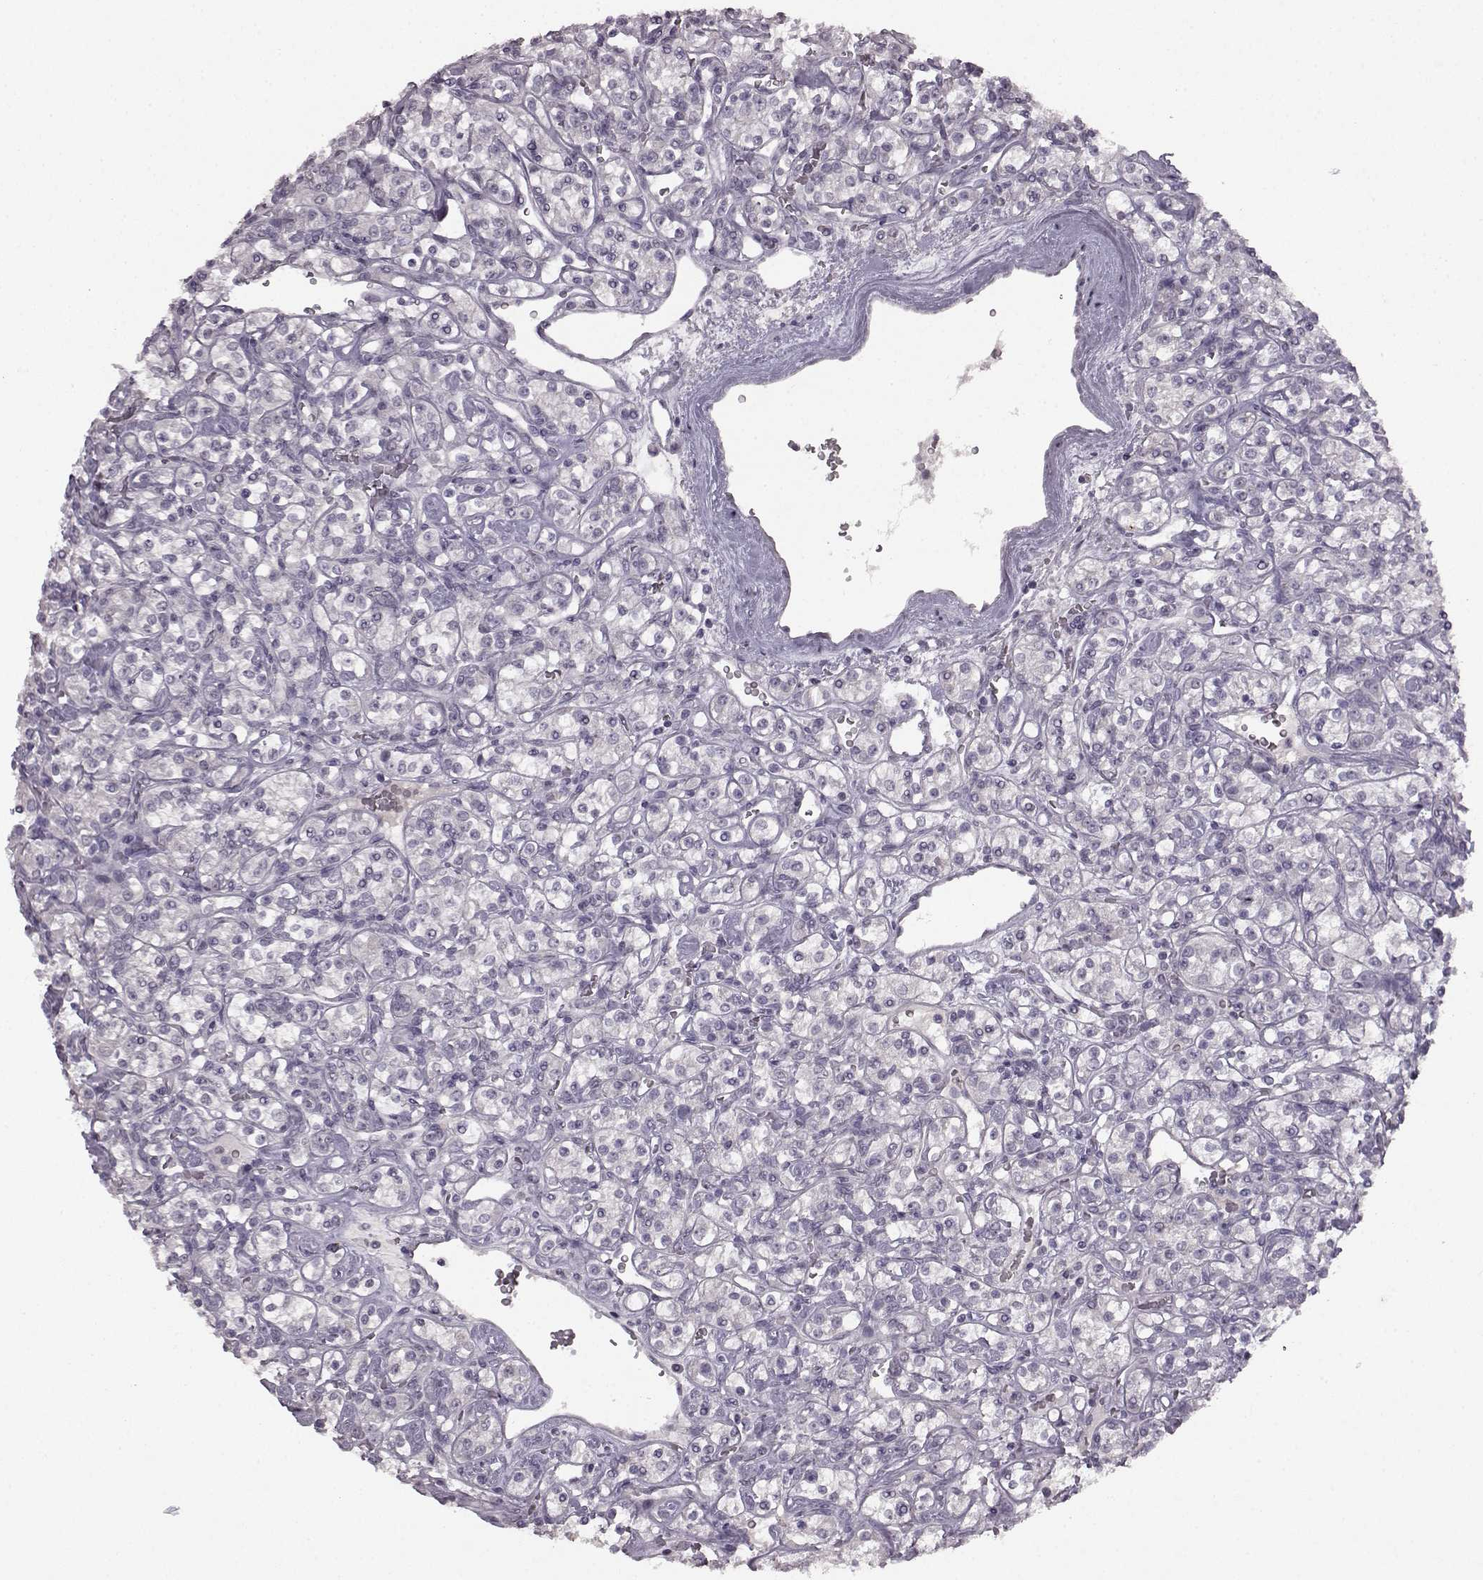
{"staining": {"intensity": "negative", "quantity": "none", "location": "none"}, "tissue": "renal cancer", "cell_type": "Tumor cells", "image_type": "cancer", "snomed": [{"axis": "morphology", "description": "Adenocarcinoma, NOS"}, {"axis": "topography", "description": "Kidney"}], "caption": "Immunohistochemical staining of renal cancer (adenocarcinoma) demonstrates no significant staining in tumor cells.", "gene": "LHB", "patient": {"sex": "male", "age": 77}}